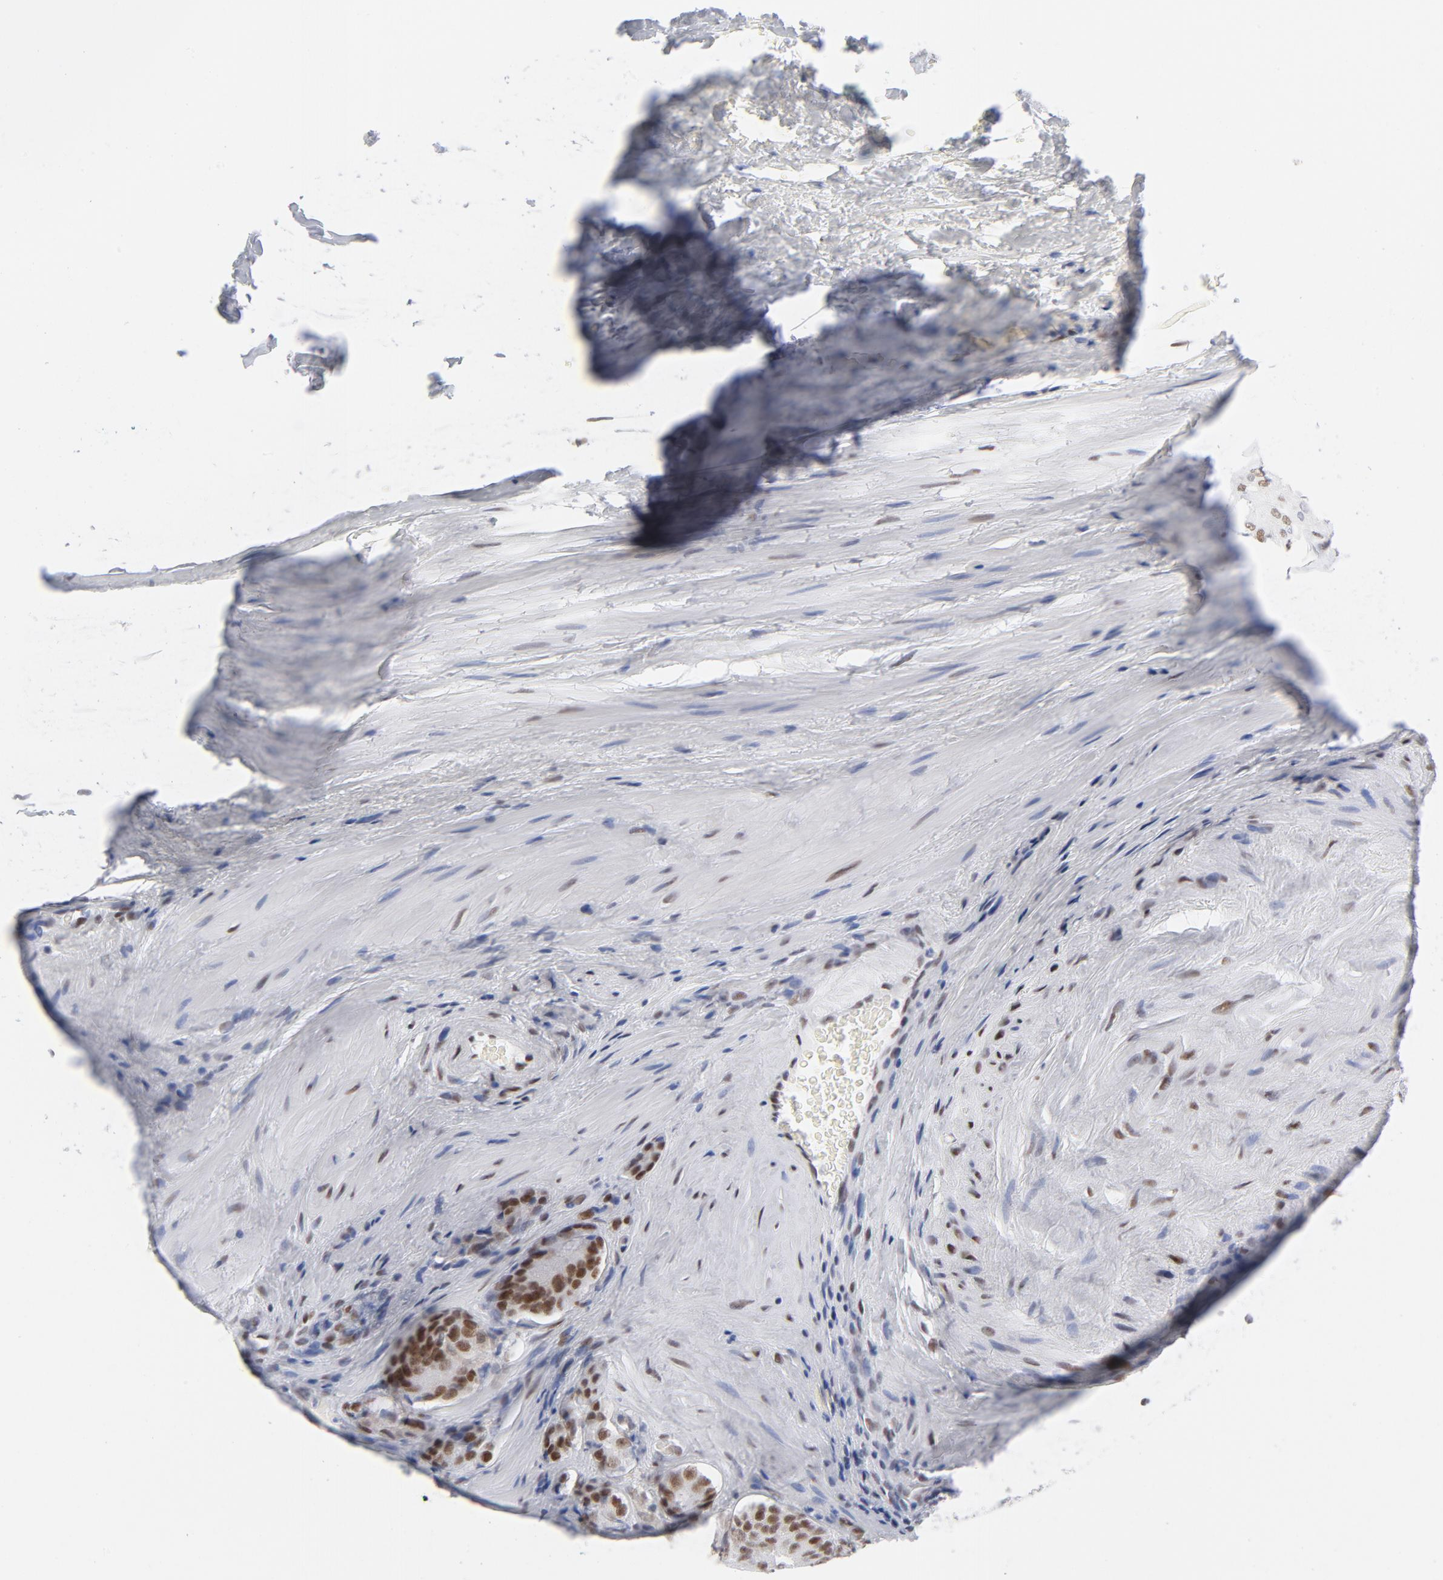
{"staining": {"intensity": "moderate", "quantity": ">75%", "location": "nuclear"}, "tissue": "prostate cancer", "cell_type": "Tumor cells", "image_type": "cancer", "snomed": [{"axis": "morphology", "description": "Adenocarcinoma, High grade"}, {"axis": "topography", "description": "Prostate"}], "caption": "Immunohistochemical staining of high-grade adenocarcinoma (prostate) displays medium levels of moderate nuclear protein positivity in approximately >75% of tumor cells.", "gene": "ATF2", "patient": {"sex": "male", "age": 70}}